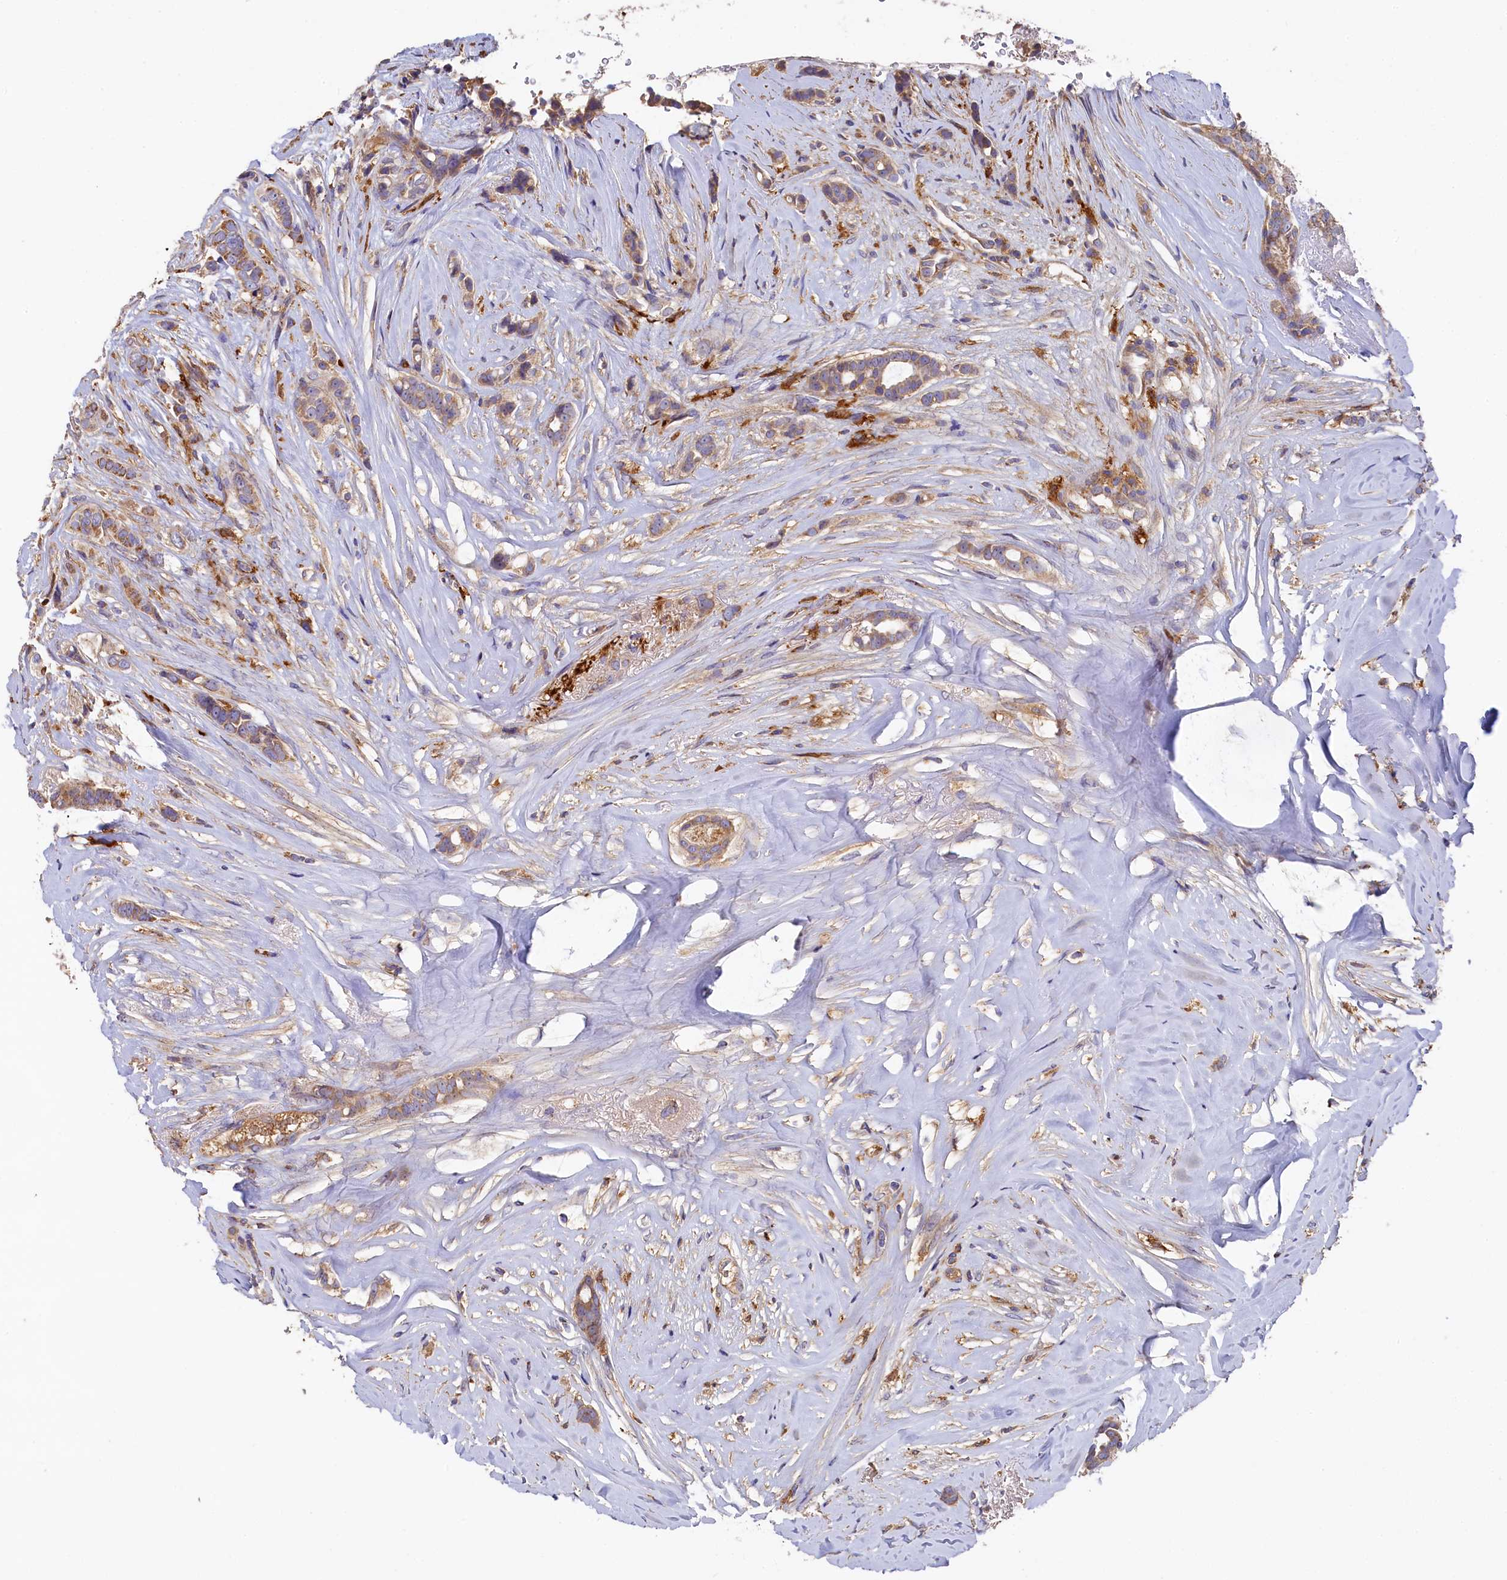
{"staining": {"intensity": "moderate", "quantity": ">75%", "location": "cytoplasmic/membranous"}, "tissue": "breast cancer", "cell_type": "Tumor cells", "image_type": "cancer", "snomed": [{"axis": "morphology", "description": "Lobular carcinoma"}, {"axis": "topography", "description": "Breast"}], "caption": "IHC (DAB) staining of human lobular carcinoma (breast) demonstrates moderate cytoplasmic/membranous protein positivity in about >75% of tumor cells.", "gene": "SEC31B", "patient": {"sex": "female", "age": 51}}